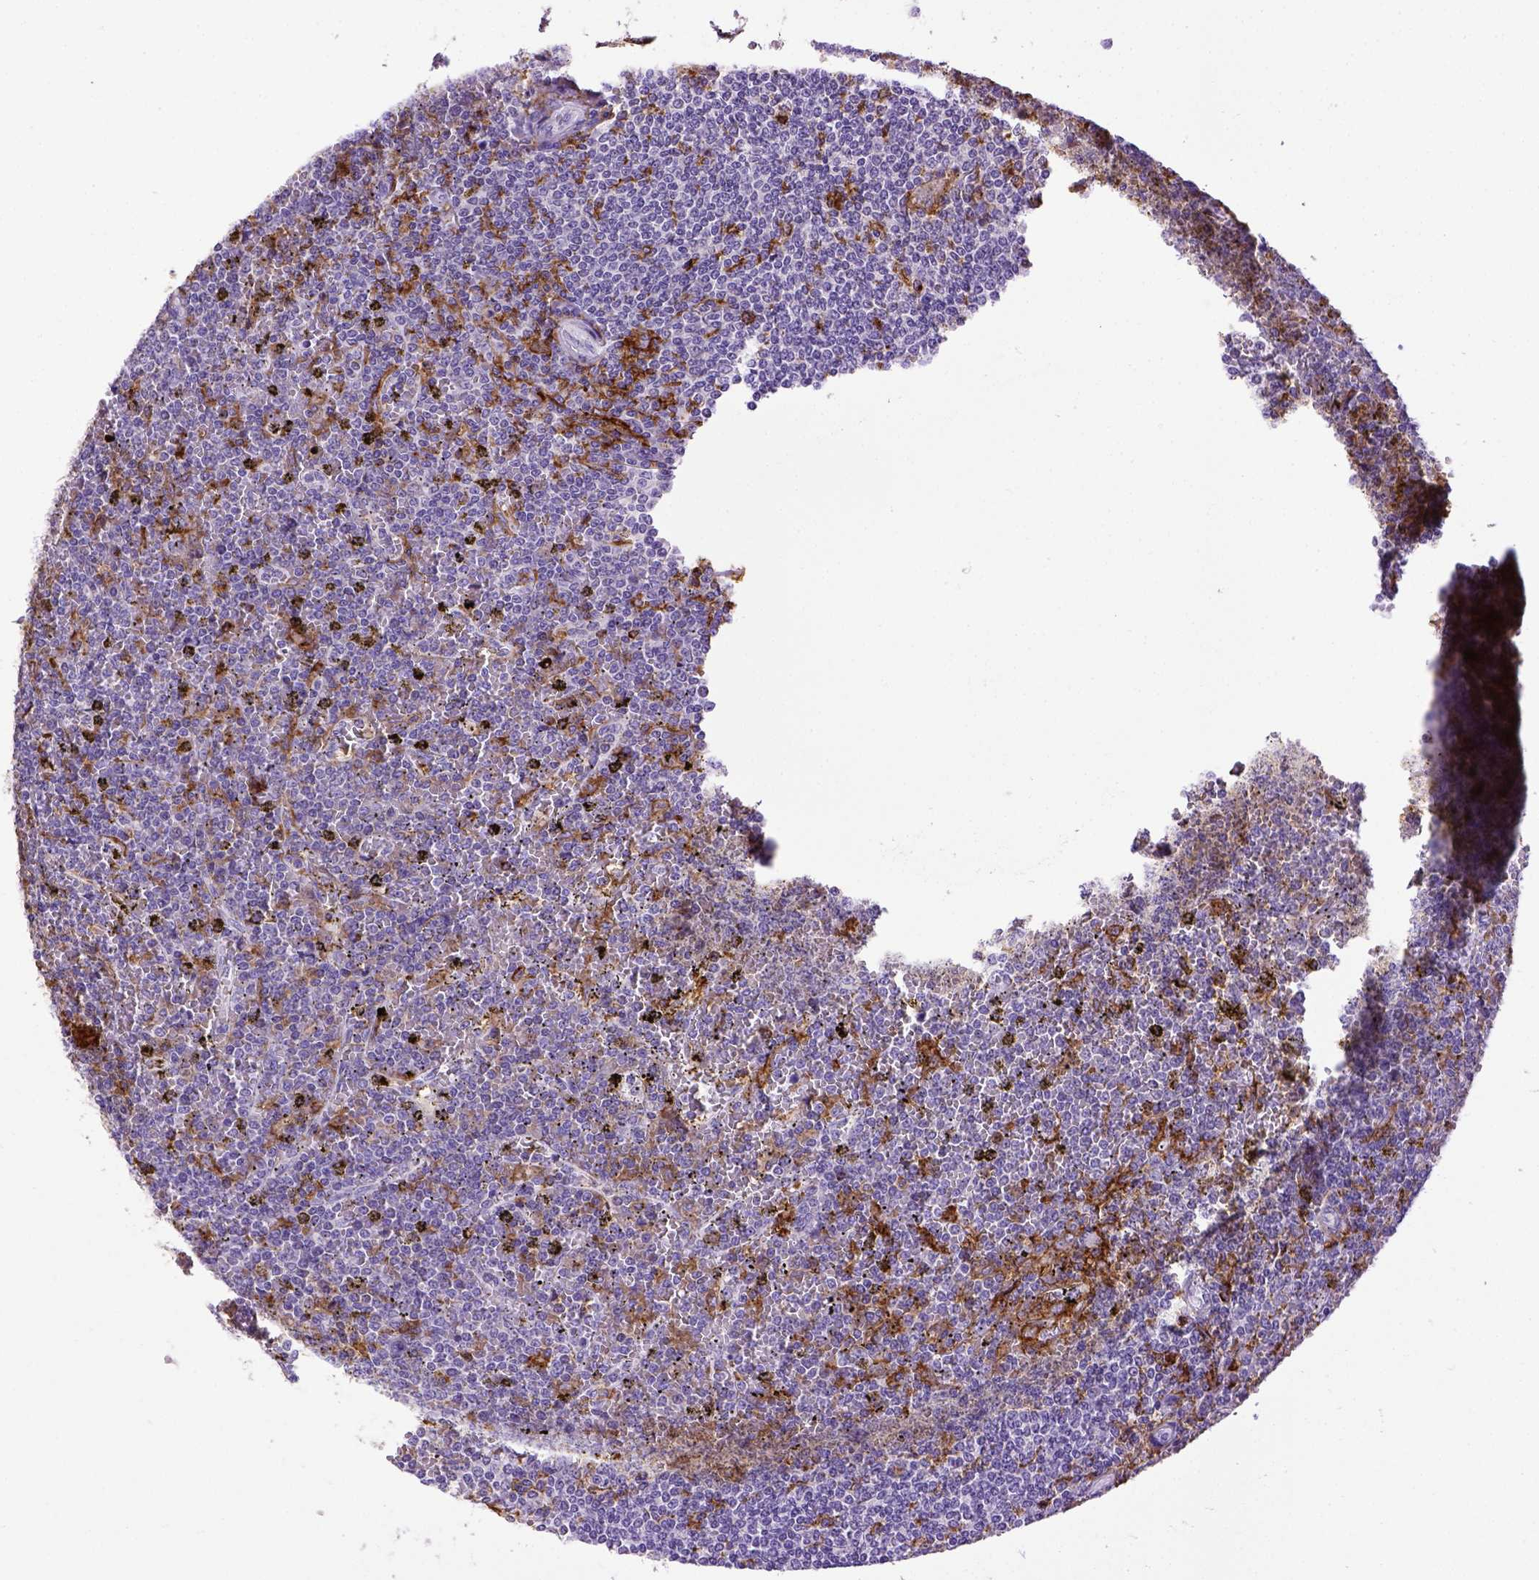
{"staining": {"intensity": "negative", "quantity": "none", "location": "none"}, "tissue": "lymphoma", "cell_type": "Tumor cells", "image_type": "cancer", "snomed": [{"axis": "morphology", "description": "Malignant lymphoma, non-Hodgkin's type, Low grade"}, {"axis": "topography", "description": "Spleen"}], "caption": "Photomicrograph shows no significant protein staining in tumor cells of lymphoma. (DAB (3,3'-diaminobenzidine) immunohistochemistry (IHC), high magnification).", "gene": "ITGAX", "patient": {"sex": "female", "age": 19}}